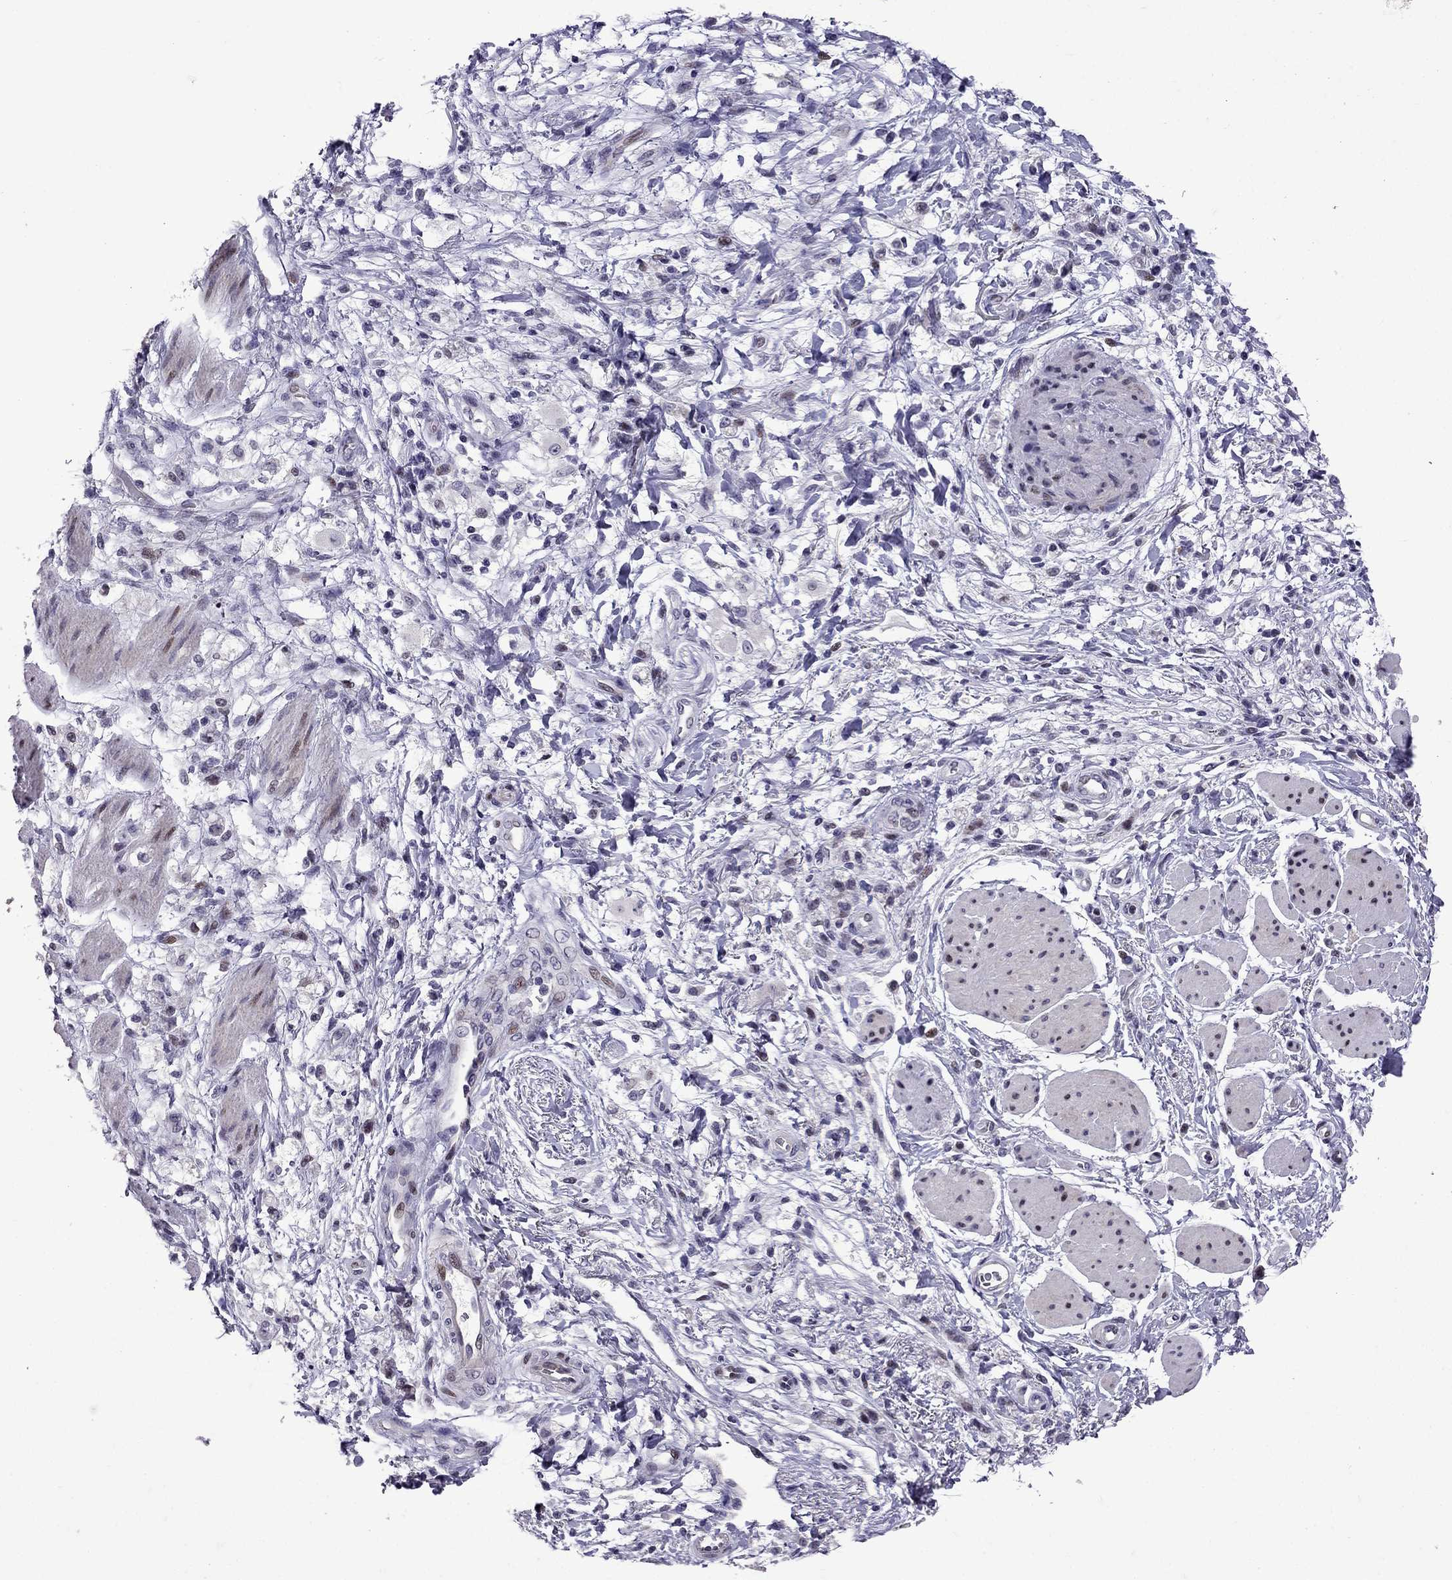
{"staining": {"intensity": "negative", "quantity": "none", "location": "none"}, "tissue": "stomach cancer", "cell_type": "Tumor cells", "image_type": "cancer", "snomed": [{"axis": "morphology", "description": "Adenocarcinoma, NOS"}, {"axis": "topography", "description": "Stomach"}], "caption": "This is a micrograph of immunohistochemistry (IHC) staining of stomach cancer (adenocarcinoma), which shows no expression in tumor cells. Nuclei are stained in blue.", "gene": "TTN", "patient": {"sex": "female", "age": 60}}